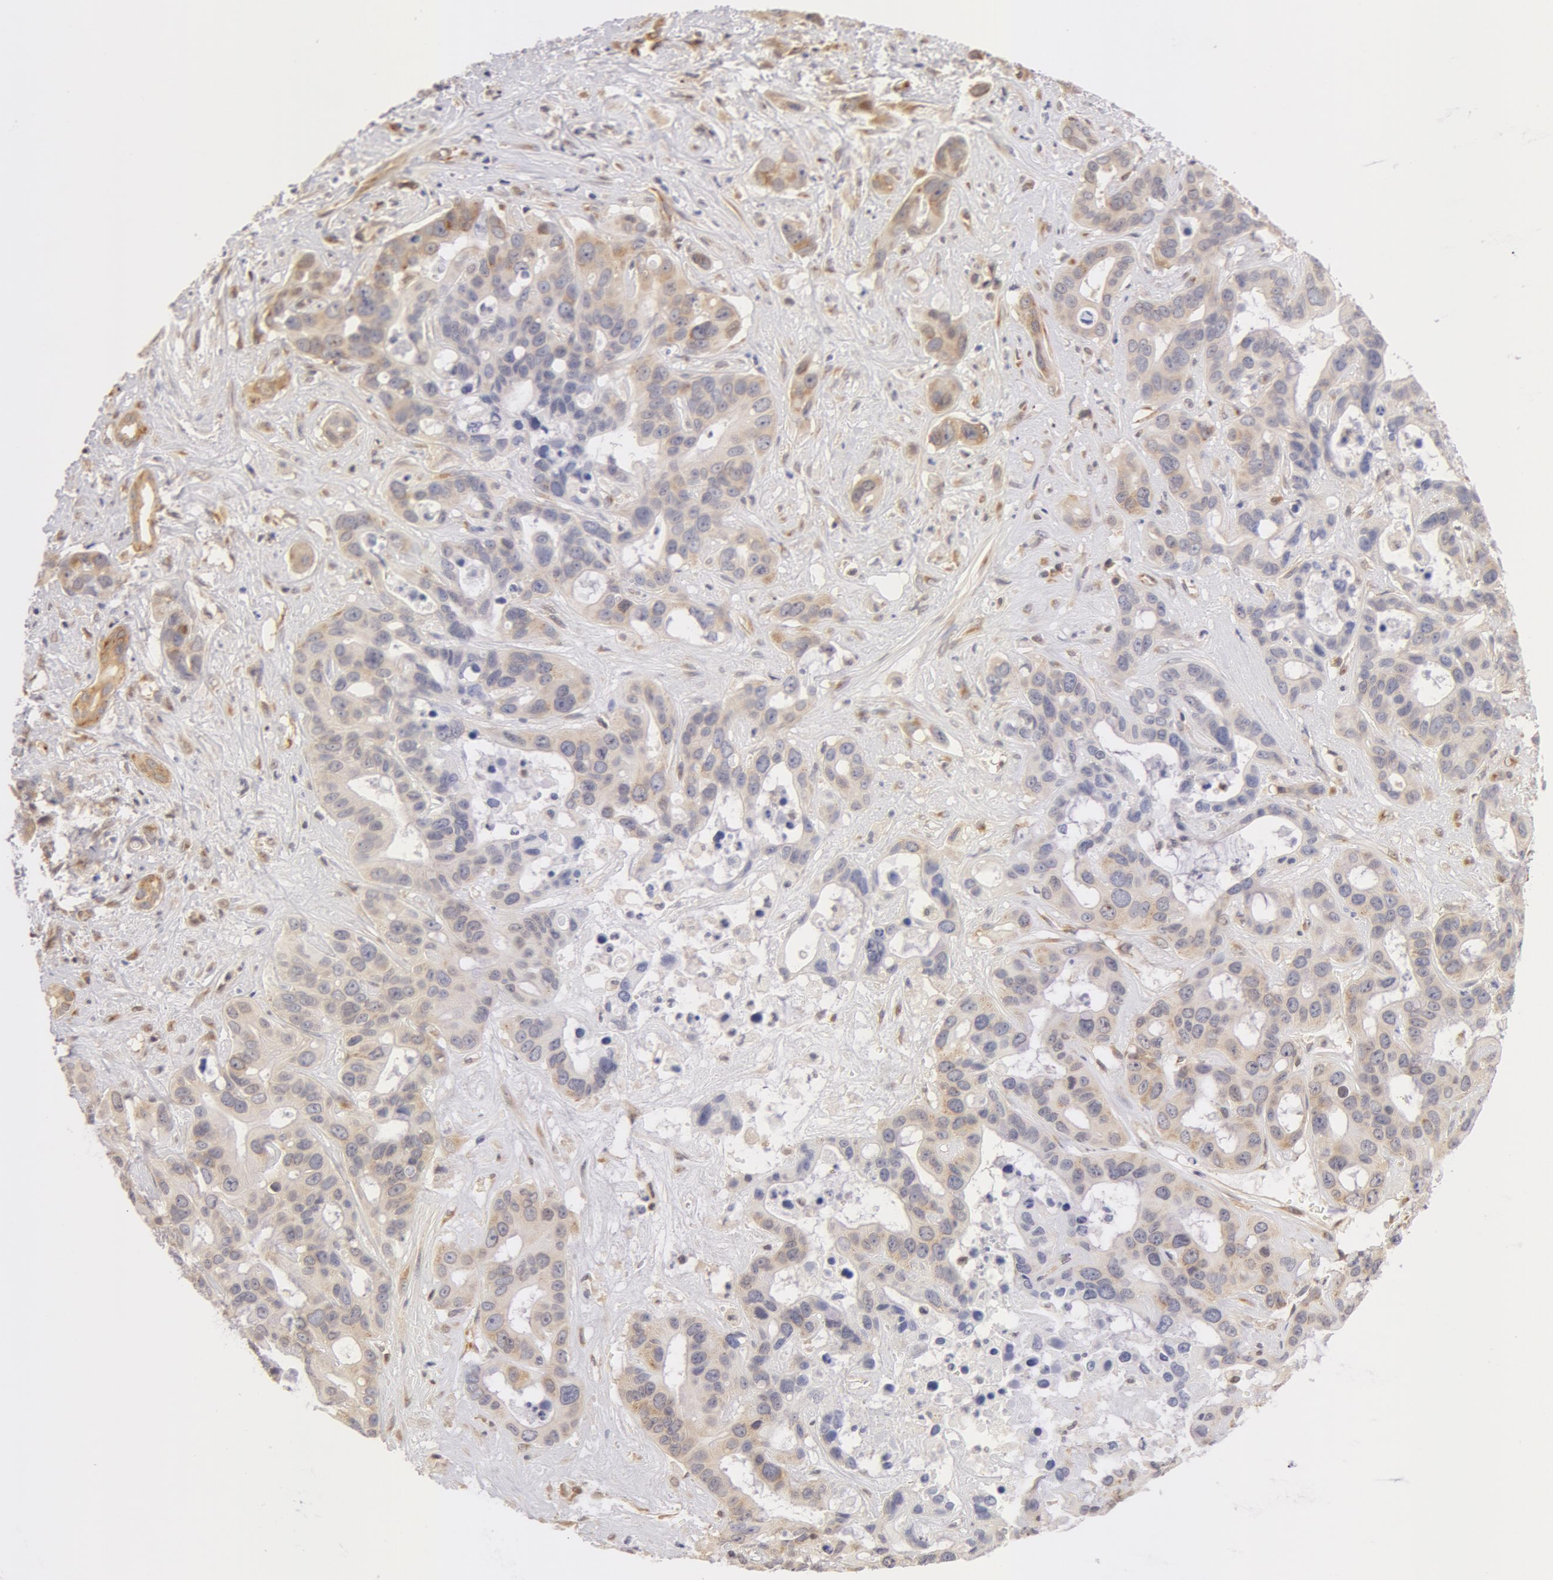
{"staining": {"intensity": "negative", "quantity": "none", "location": "none"}, "tissue": "liver cancer", "cell_type": "Tumor cells", "image_type": "cancer", "snomed": [{"axis": "morphology", "description": "Cholangiocarcinoma"}, {"axis": "topography", "description": "Liver"}], "caption": "This photomicrograph is of liver cancer (cholangiocarcinoma) stained with immunohistochemistry (IHC) to label a protein in brown with the nuclei are counter-stained blue. There is no positivity in tumor cells. Nuclei are stained in blue.", "gene": "DDX3Y", "patient": {"sex": "female", "age": 65}}